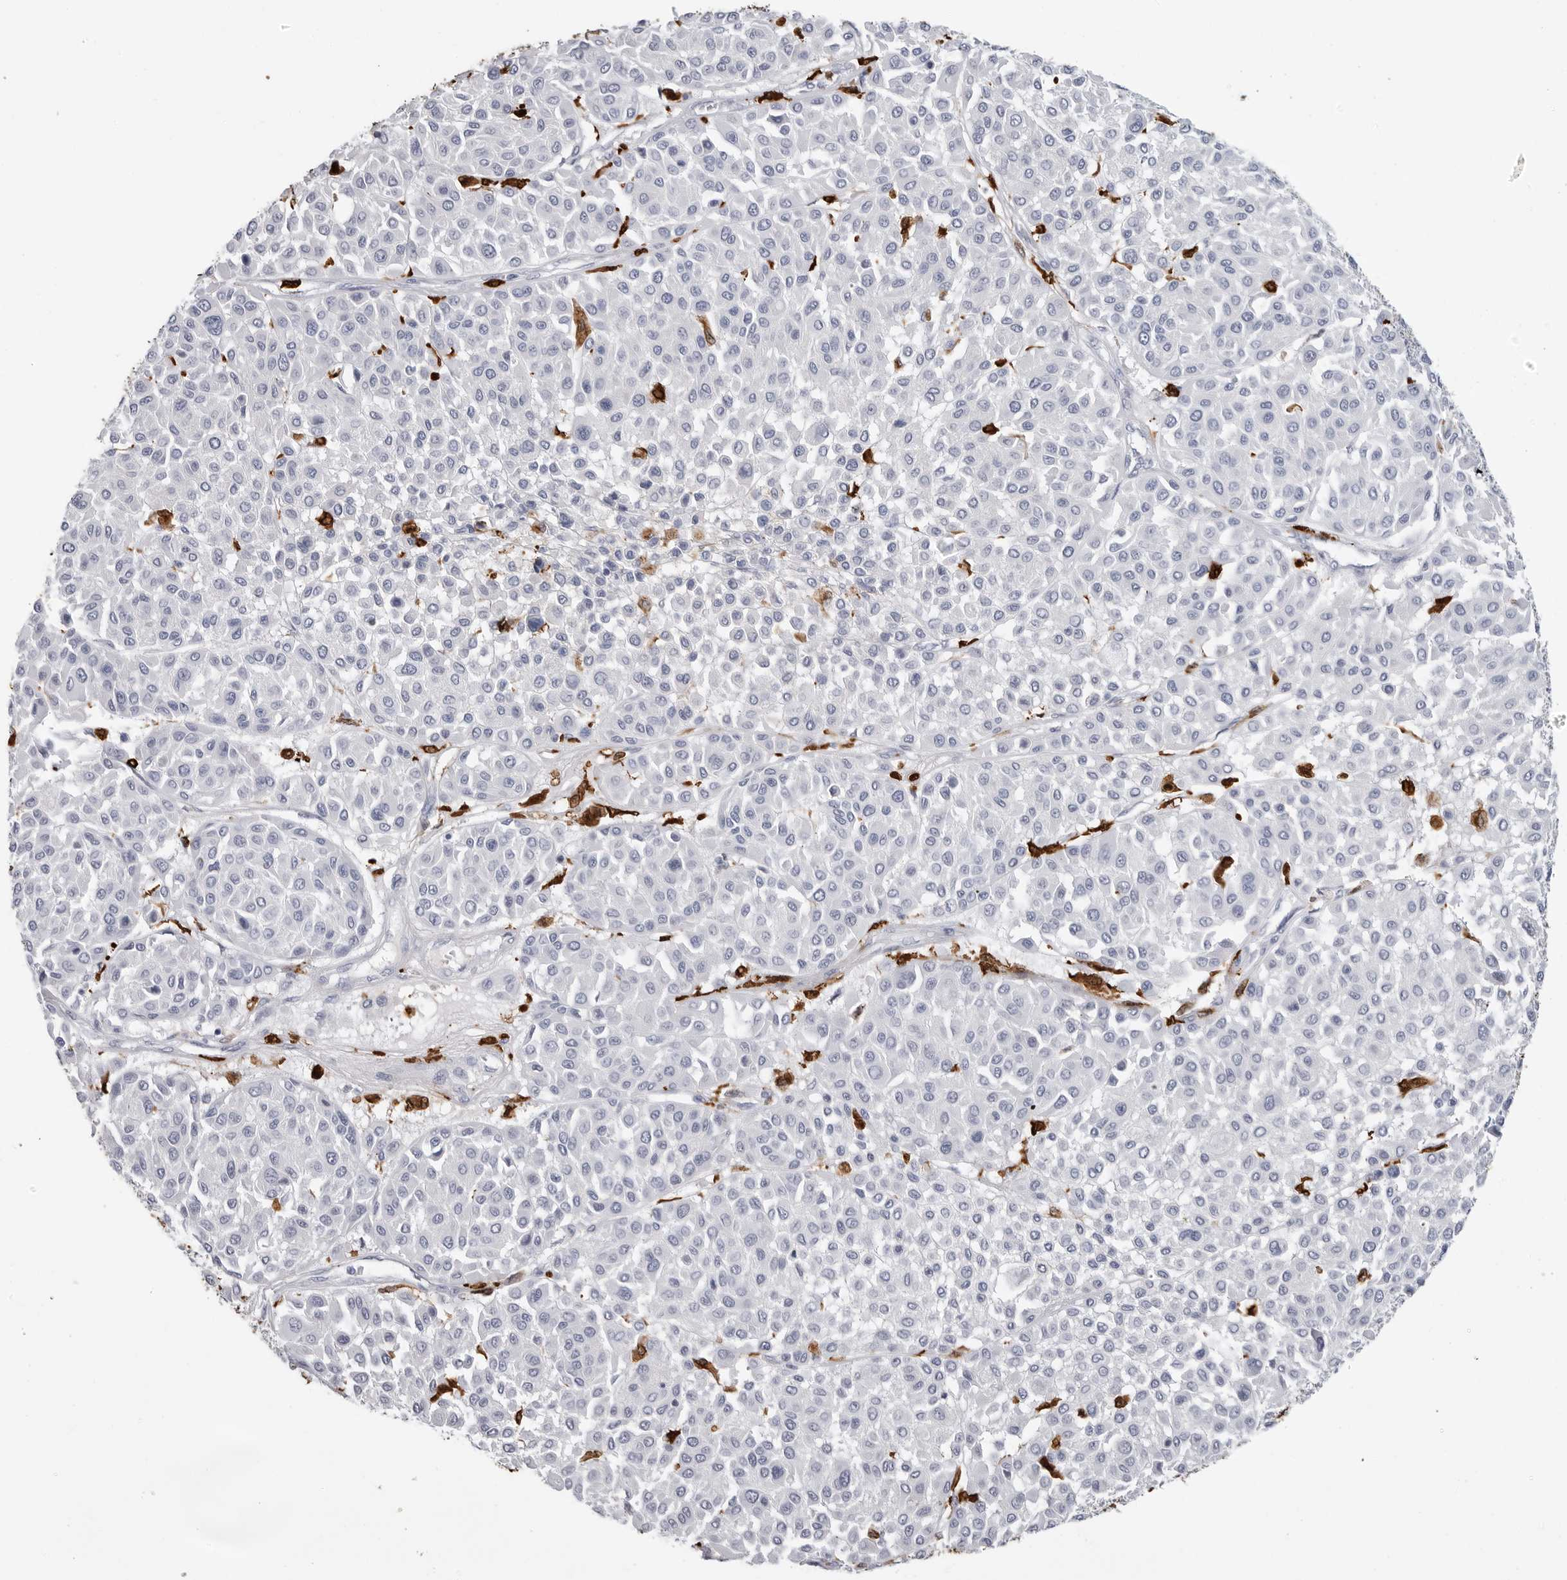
{"staining": {"intensity": "negative", "quantity": "none", "location": "none"}, "tissue": "melanoma", "cell_type": "Tumor cells", "image_type": "cancer", "snomed": [{"axis": "morphology", "description": "Malignant melanoma, Metastatic site"}, {"axis": "topography", "description": "Soft tissue"}], "caption": "This is a photomicrograph of immunohistochemistry (IHC) staining of melanoma, which shows no staining in tumor cells.", "gene": "CYB561D1", "patient": {"sex": "male", "age": 41}}